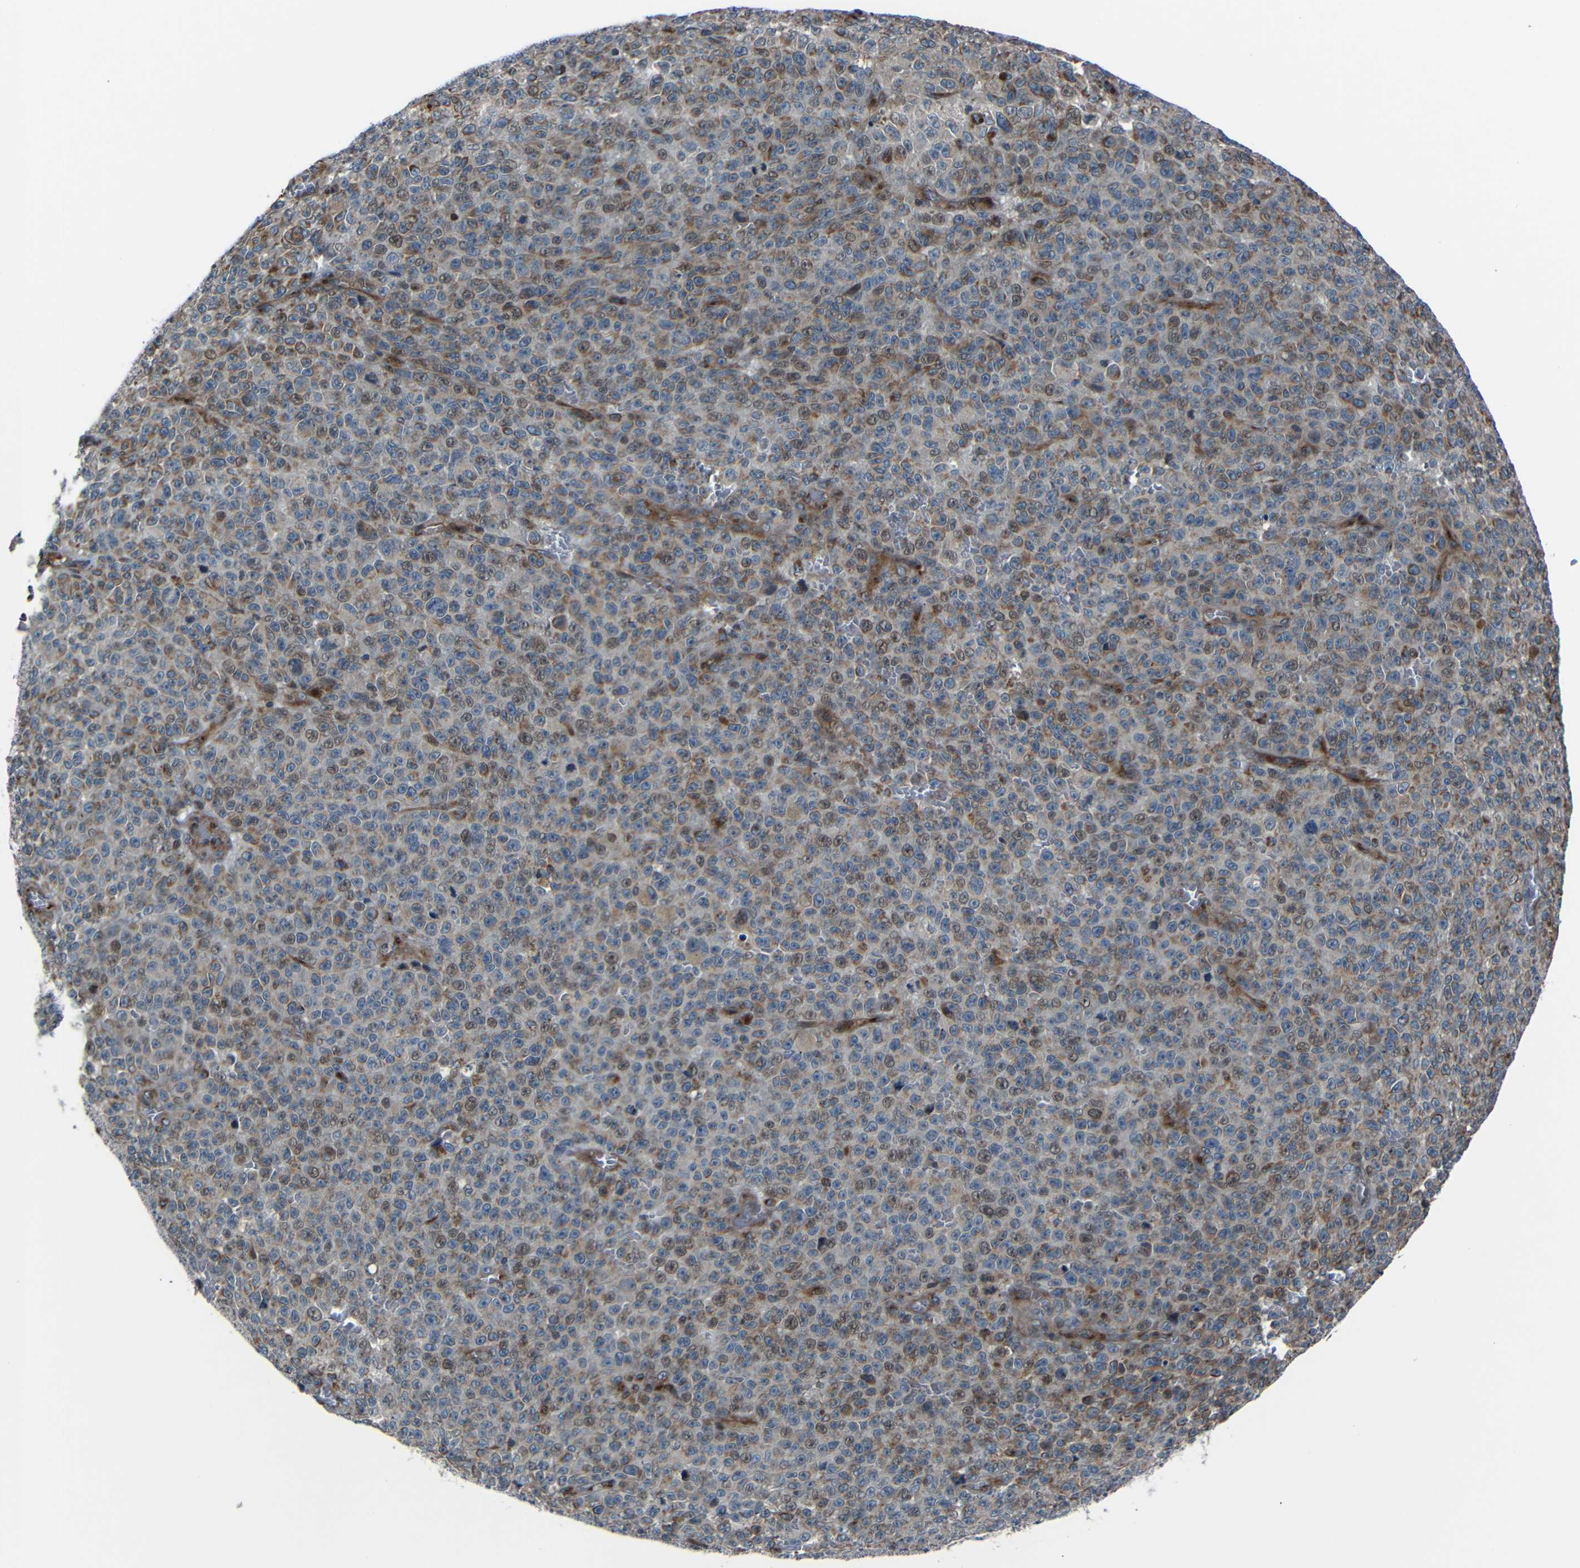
{"staining": {"intensity": "weak", "quantity": "25%-75%", "location": "cytoplasmic/membranous,nuclear"}, "tissue": "melanoma", "cell_type": "Tumor cells", "image_type": "cancer", "snomed": [{"axis": "morphology", "description": "Malignant melanoma, NOS"}, {"axis": "topography", "description": "Skin"}], "caption": "The image shows staining of melanoma, revealing weak cytoplasmic/membranous and nuclear protein positivity (brown color) within tumor cells. (Stains: DAB in brown, nuclei in blue, Microscopy: brightfield microscopy at high magnification).", "gene": "AKAP9", "patient": {"sex": "female", "age": 82}}